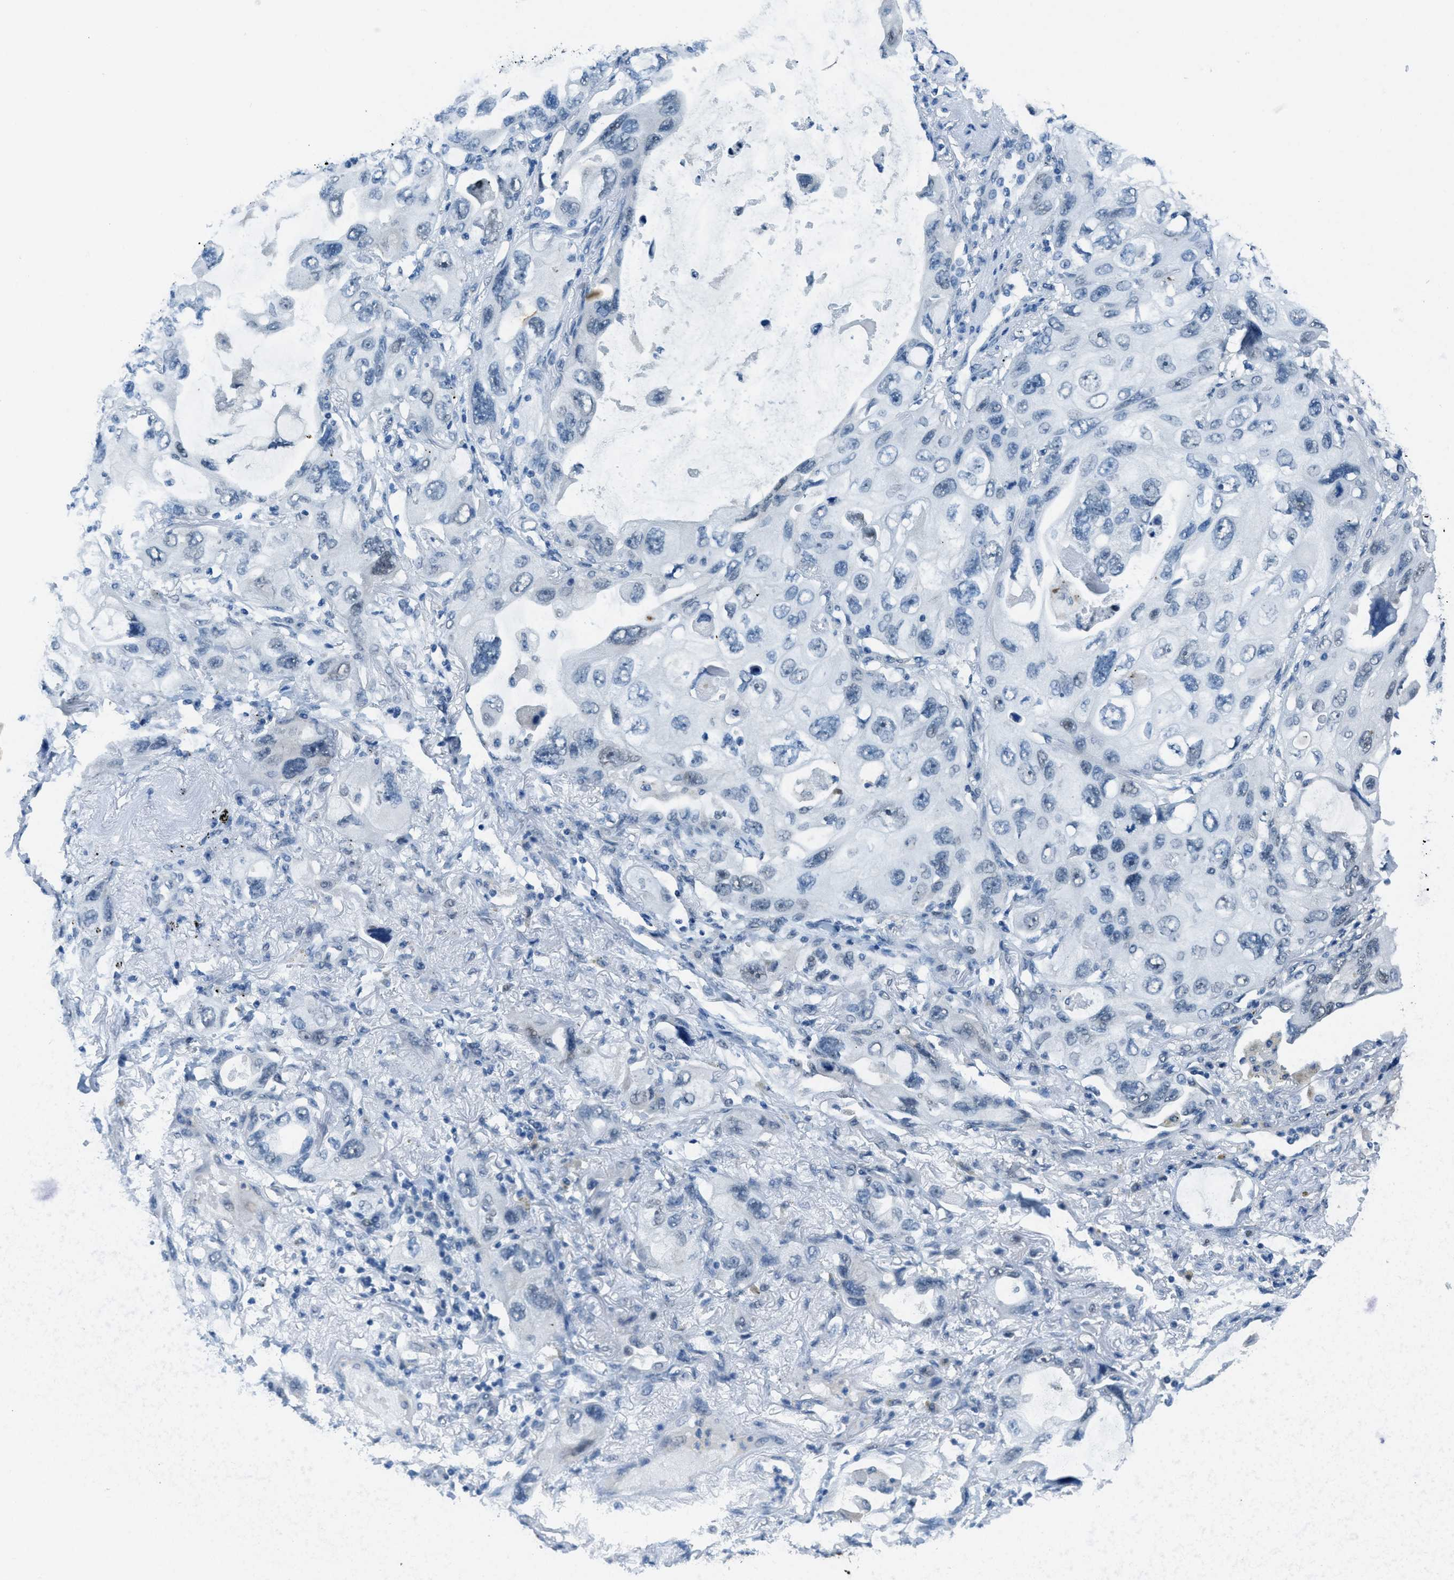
{"staining": {"intensity": "negative", "quantity": "none", "location": "none"}, "tissue": "lung cancer", "cell_type": "Tumor cells", "image_type": "cancer", "snomed": [{"axis": "morphology", "description": "Squamous cell carcinoma, NOS"}, {"axis": "topography", "description": "Lung"}], "caption": "This is an IHC micrograph of lung cancer. There is no positivity in tumor cells.", "gene": "TTC13", "patient": {"sex": "female", "age": 73}}